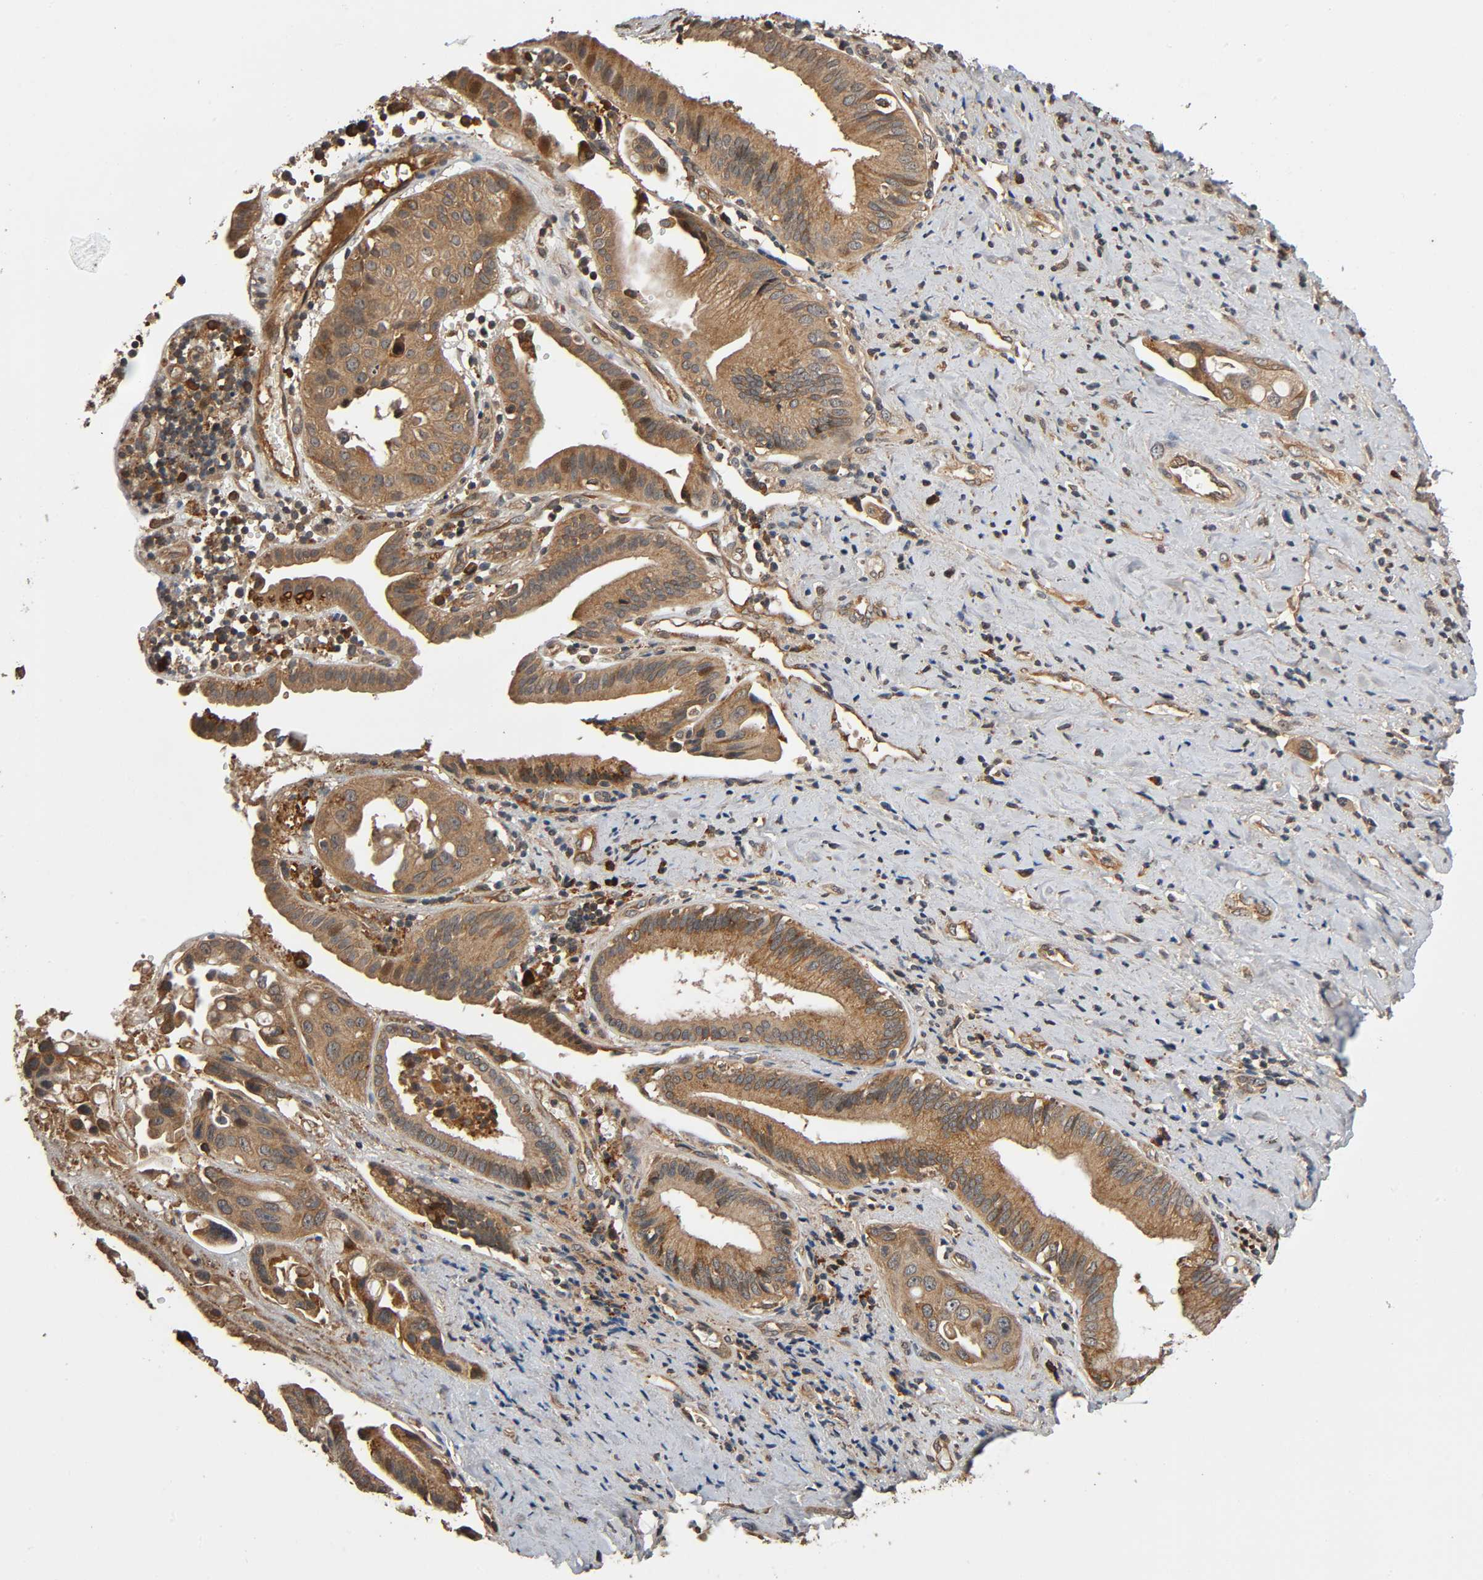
{"staining": {"intensity": "moderate", "quantity": ">75%", "location": "cytoplasmic/membranous"}, "tissue": "pancreatic cancer", "cell_type": "Tumor cells", "image_type": "cancer", "snomed": [{"axis": "morphology", "description": "Adenocarcinoma, NOS"}, {"axis": "topography", "description": "Pancreas"}], "caption": "The histopathology image demonstrates a brown stain indicating the presence of a protein in the cytoplasmic/membranous of tumor cells in adenocarcinoma (pancreatic).", "gene": "MAP3K8", "patient": {"sex": "female", "age": 60}}